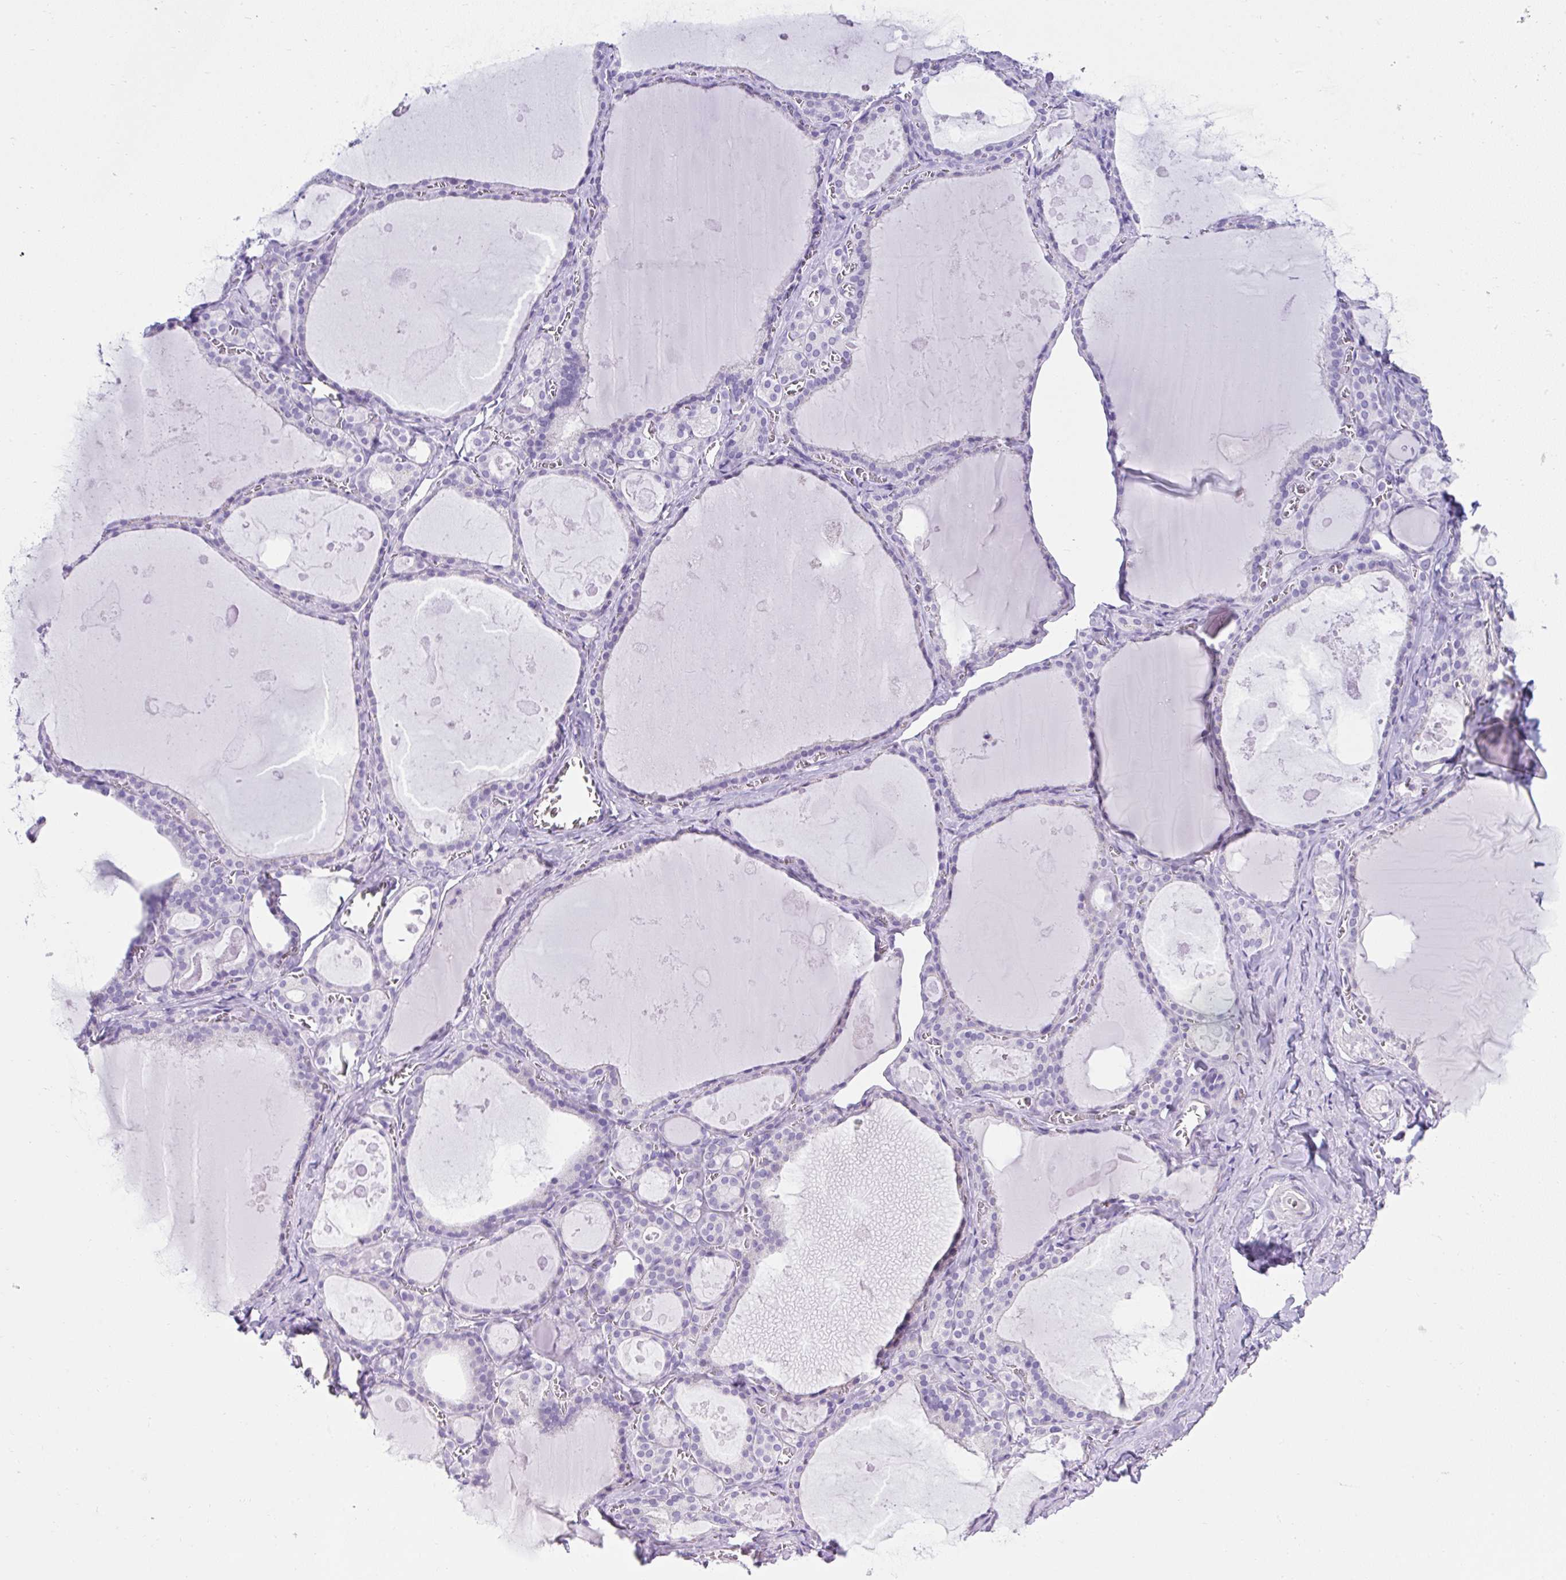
{"staining": {"intensity": "negative", "quantity": "none", "location": "none"}, "tissue": "thyroid gland", "cell_type": "Glandular cells", "image_type": "normal", "snomed": [{"axis": "morphology", "description": "Normal tissue, NOS"}, {"axis": "topography", "description": "Thyroid gland"}], "caption": "High magnification brightfield microscopy of unremarkable thyroid gland stained with DAB (3,3'-diaminobenzidine) (brown) and counterstained with hematoxylin (blue): glandular cells show no significant expression.", "gene": "RNF183", "patient": {"sex": "male", "age": 56}}